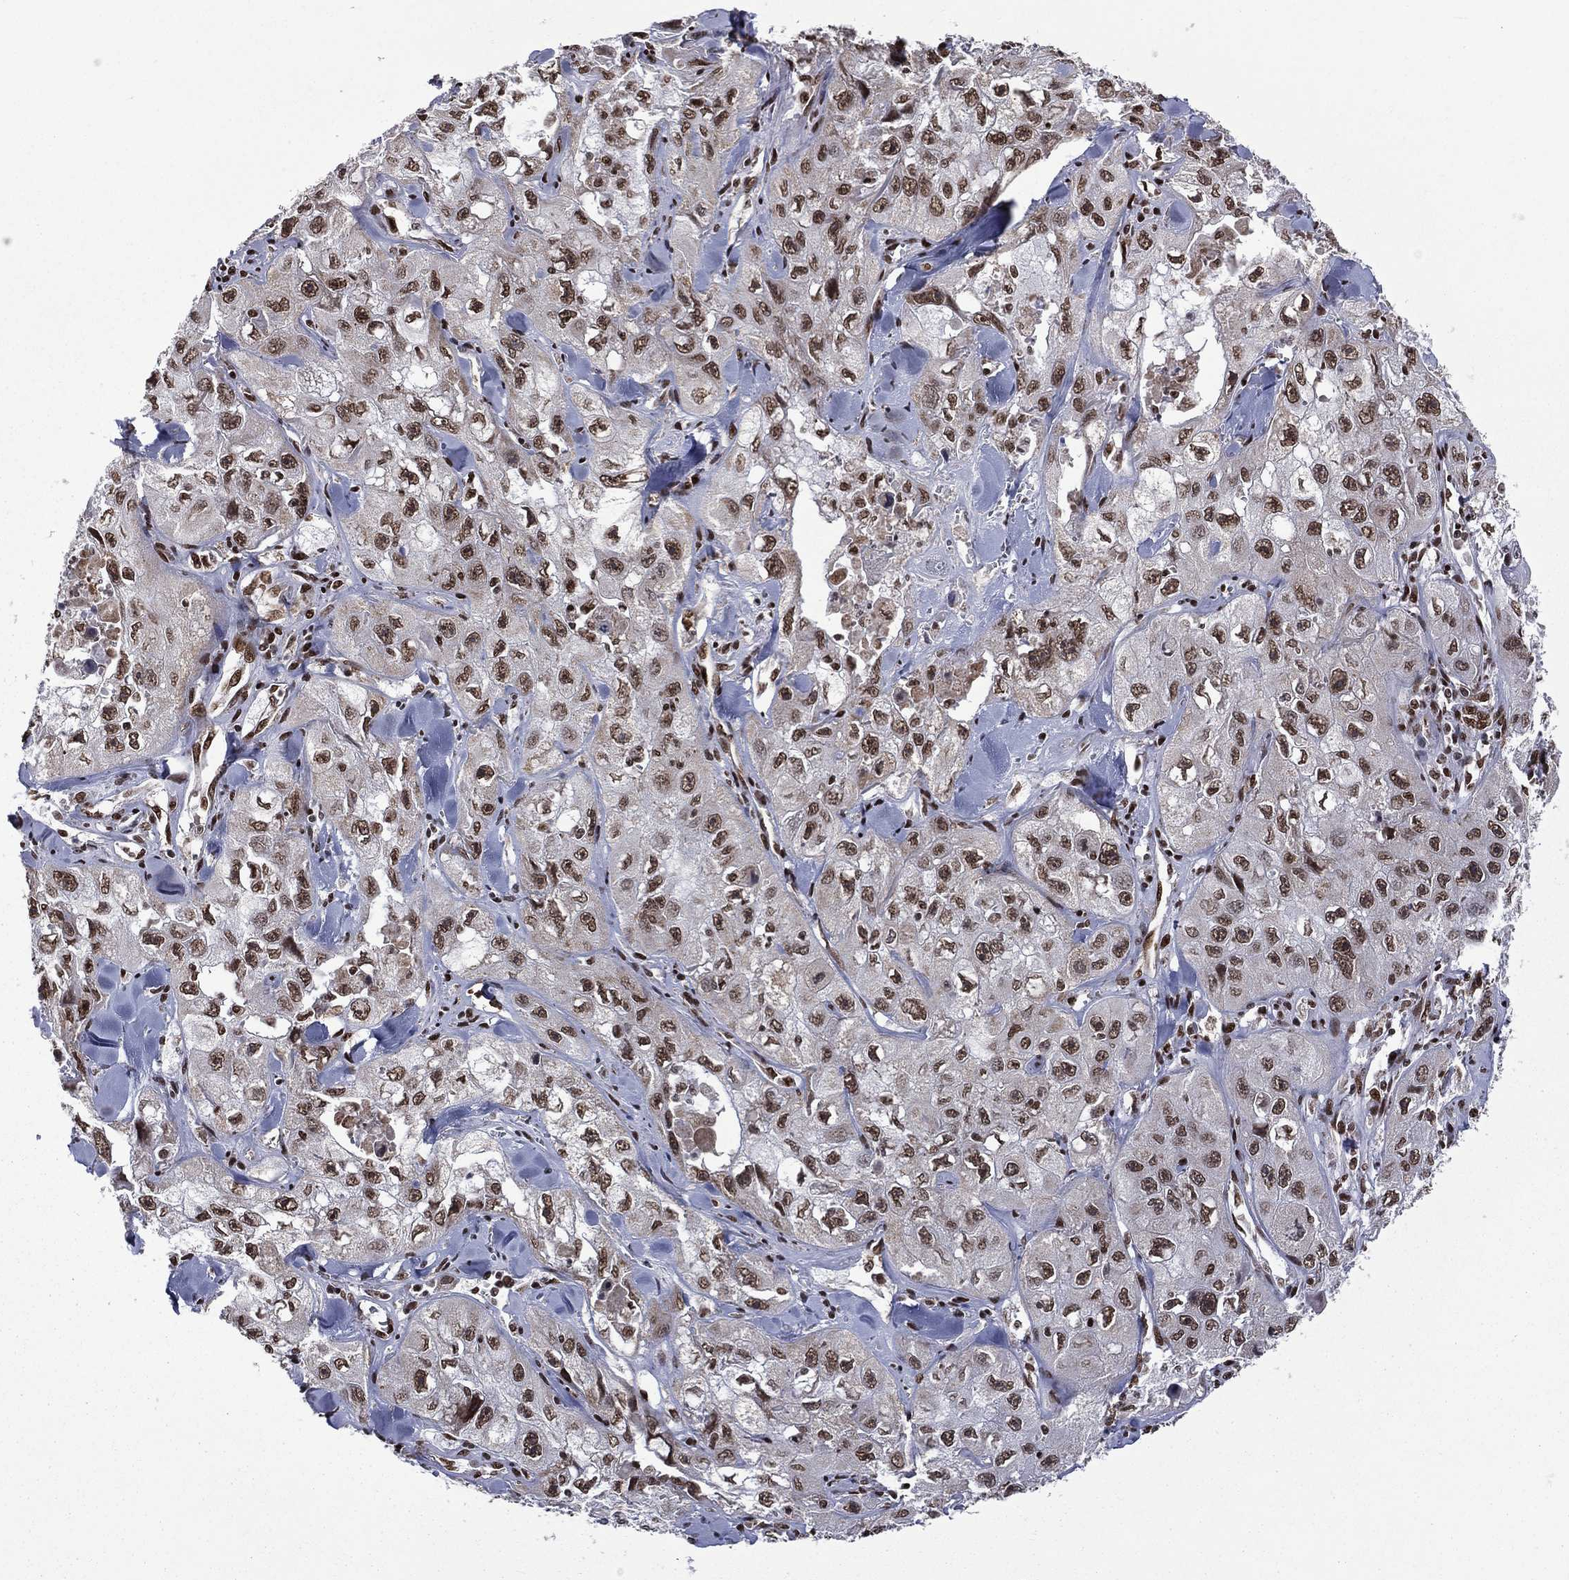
{"staining": {"intensity": "strong", "quantity": ">75%", "location": "nuclear"}, "tissue": "skin cancer", "cell_type": "Tumor cells", "image_type": "cancer", "snomed": [{"axis": "morphology", "description": "Squamous cell carcinoma, NOS"}, {"axis": "topography", "description": "Skin"}, {"axis": "topography", "description": "Subcutis"}], "caption": "High-power microscopy captured an immunohistochemistry histopathology image of skin cancer (squamous cell carcinoma), revealing strong nuclear positivity in about >75% of tumor cells.", "gene": "C5orf24", "patient": {"sex": "male", "age": 73}}